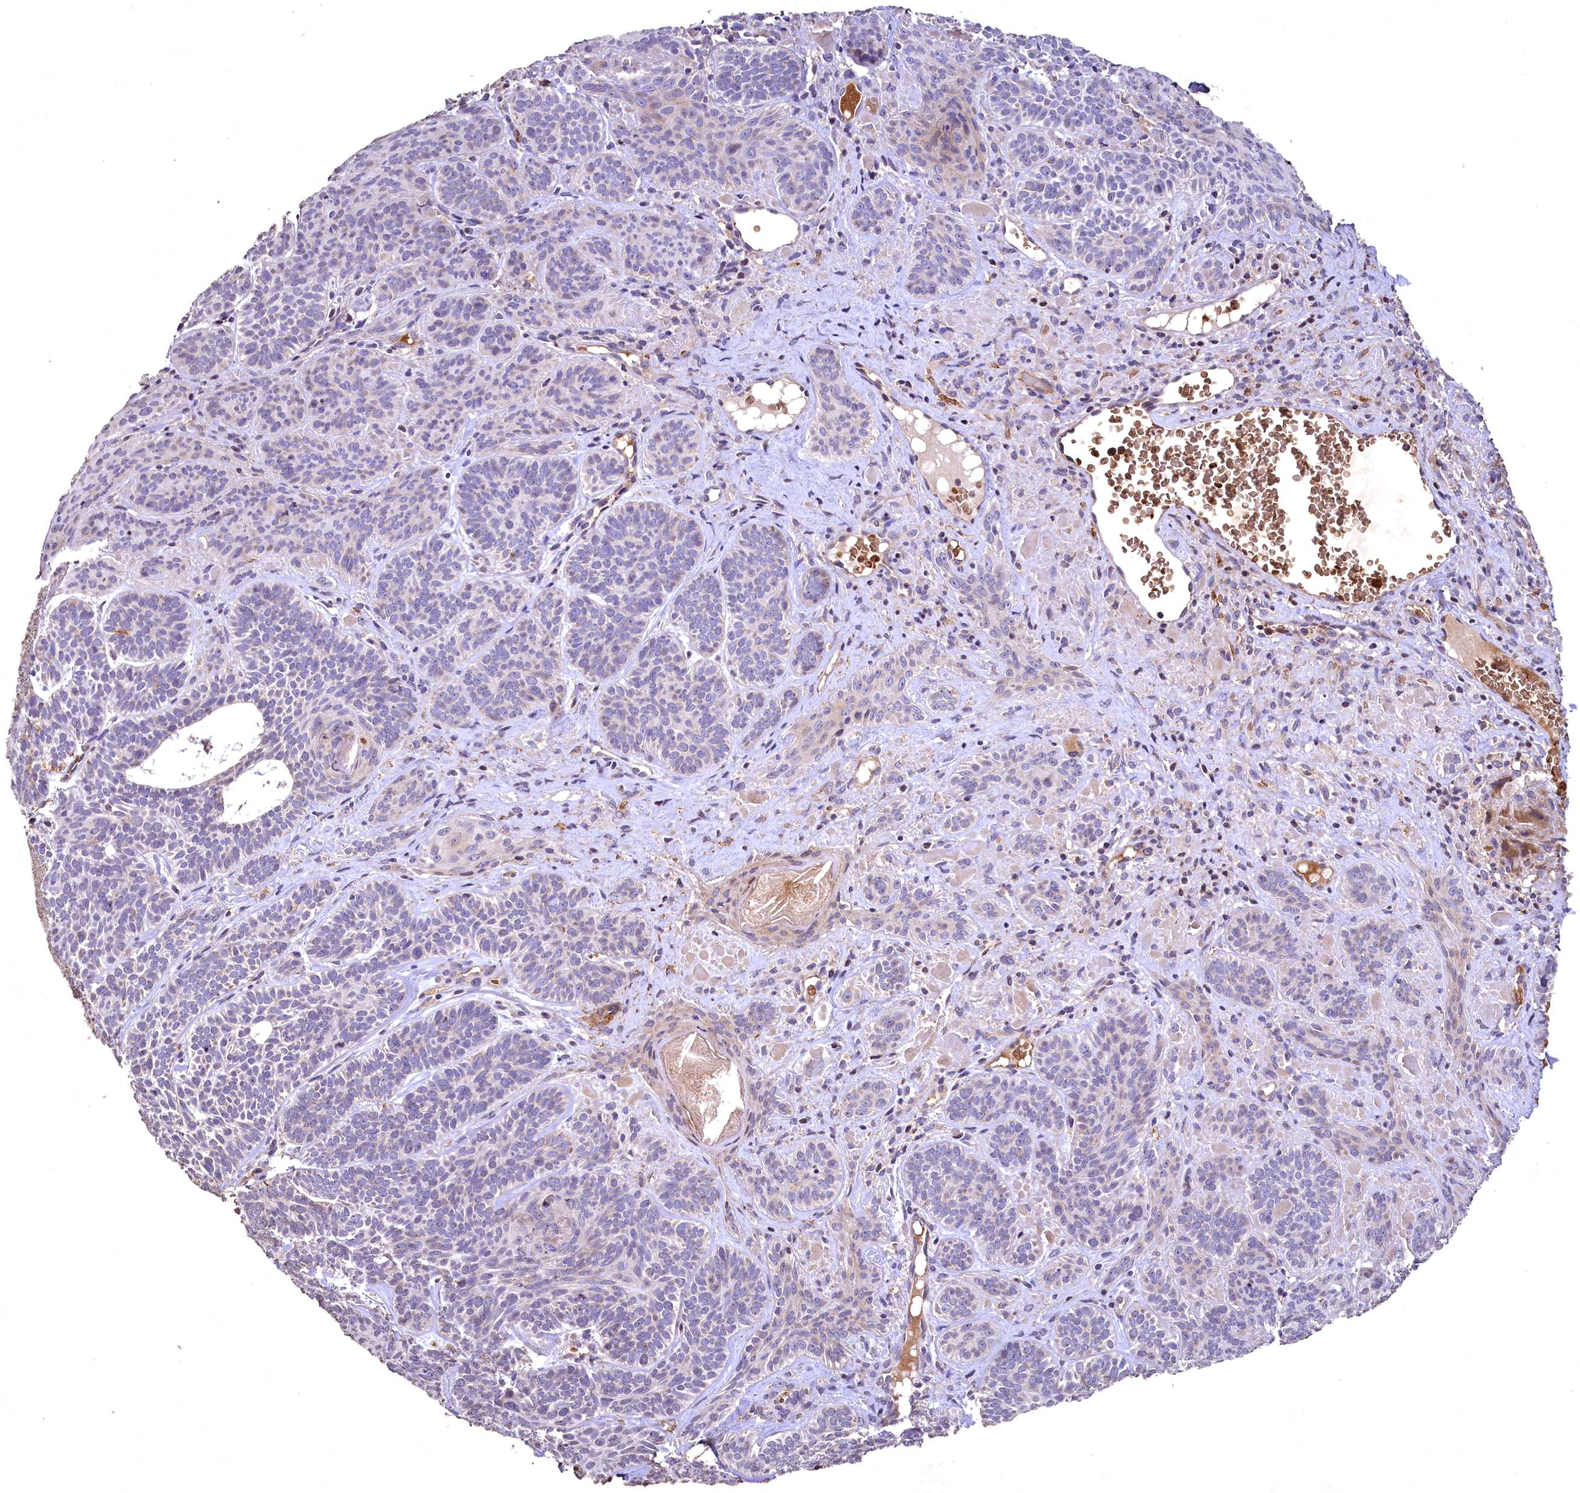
{"staining": {"intensity": "negative", "quantity": "none", "location": "none"}, "tissue": "skin cancer", "cell_type": "Tumor cells", "image_type": "cancer", "snomed": [{"axis": "morphology", "description": "Basal cell carcinoma"}, {"axis": "topography", "description": "Skin"}], "caption": "Protein analysis of skin basal cell carcinoma reveals no significant staining in tumor cells. Nuclei are stained in blue.", "gene": "SPTA1", "patient": {"sex": "male", "age": 85}}